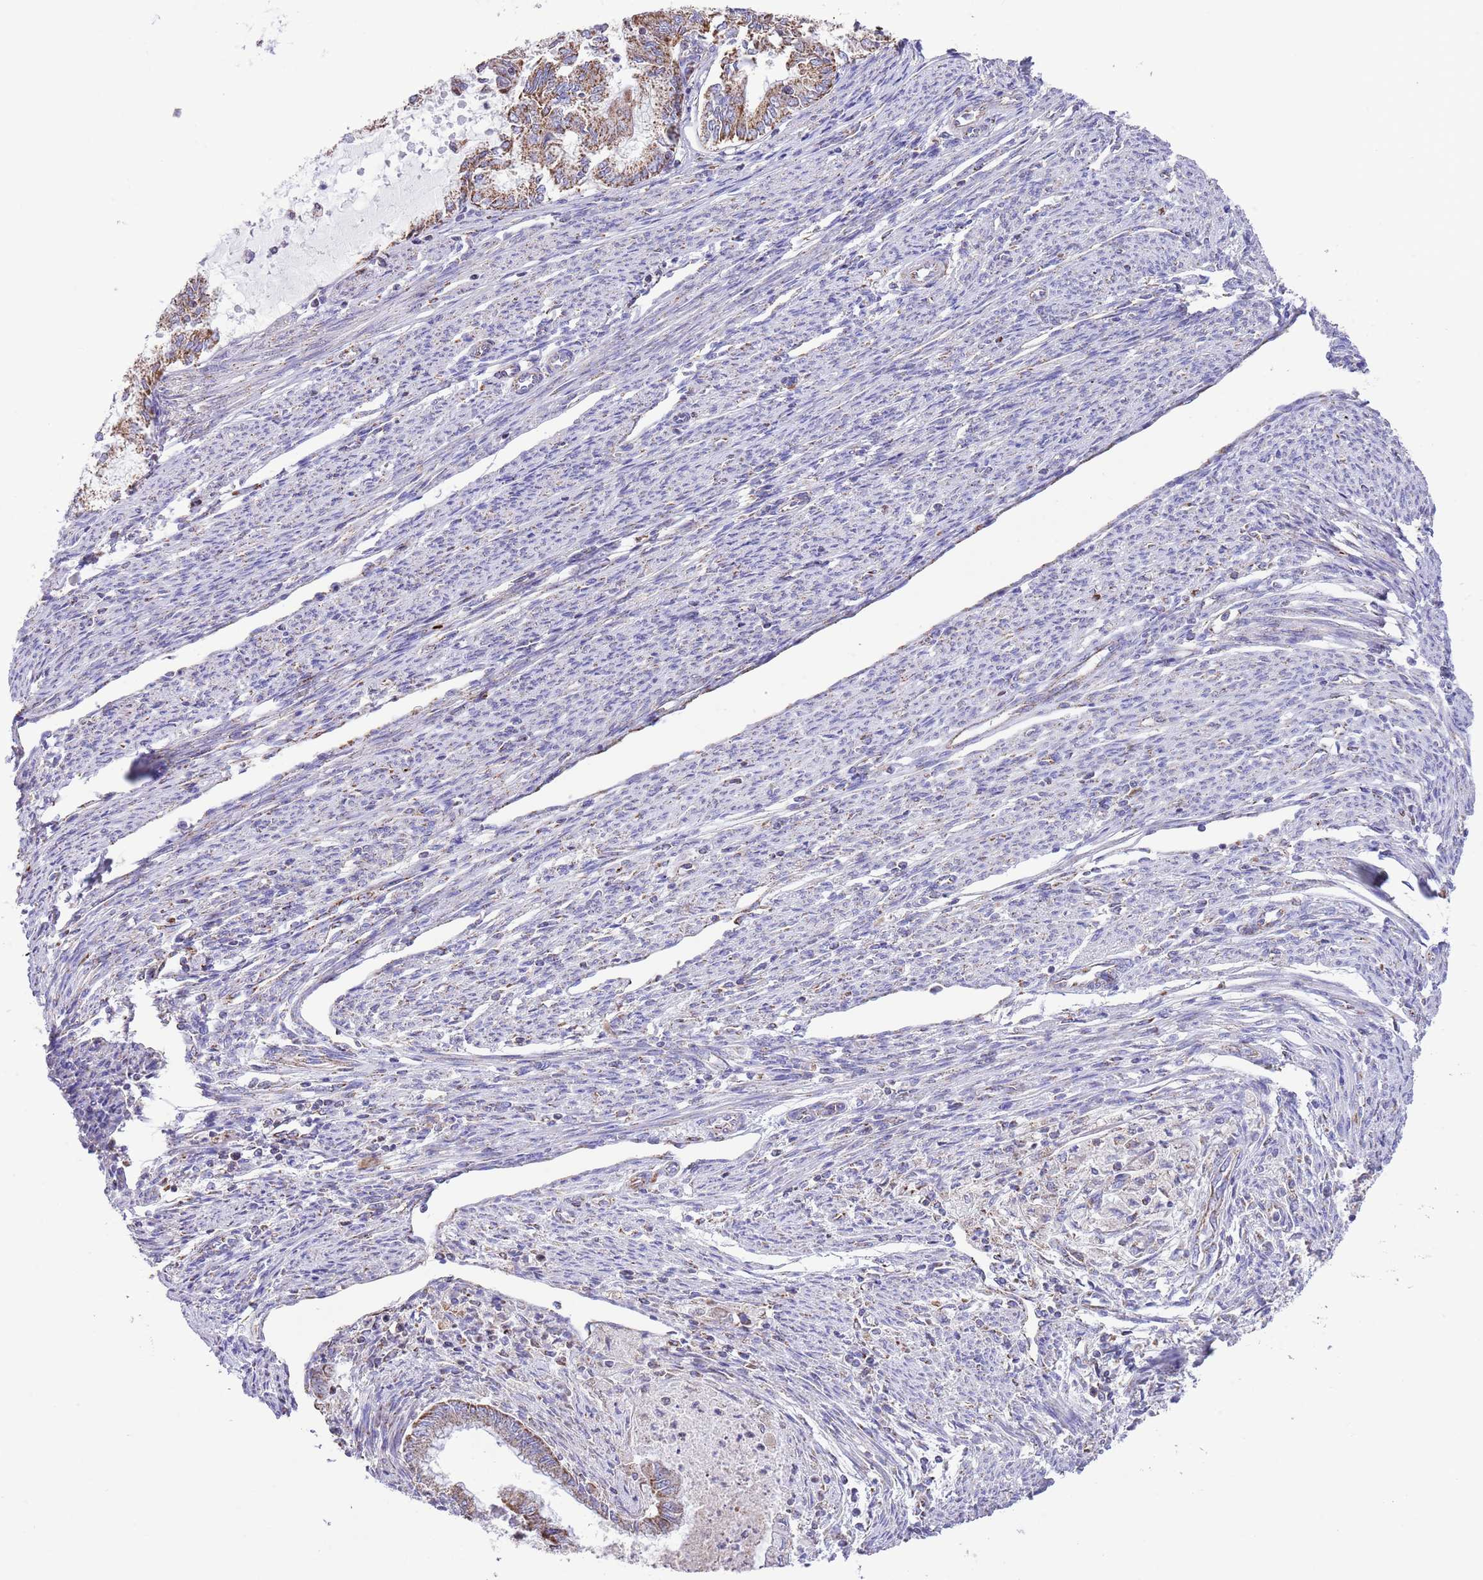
{"staining": {"intensity": "moderate", "quantity": ">75%", "location": "cytoplasmic/membranous"}, "tissue": "endometrial cancer", "cell_type": "Tumor cells", "image_type": "cancer", "snomed": [{"axis": "morphology", "description": "Adenocarcinoma, NOS"}, {"axis": "topography", "description": "Endometrium"}], "caption": "Tumor cells display medium levels of moderate cytoplasmic/membranous staining in about >75% of cells in endometrial cancer (adenocarcinoma).", "gene": "TEKTIP1", "patient": {"sex": "female", "age": 79}}